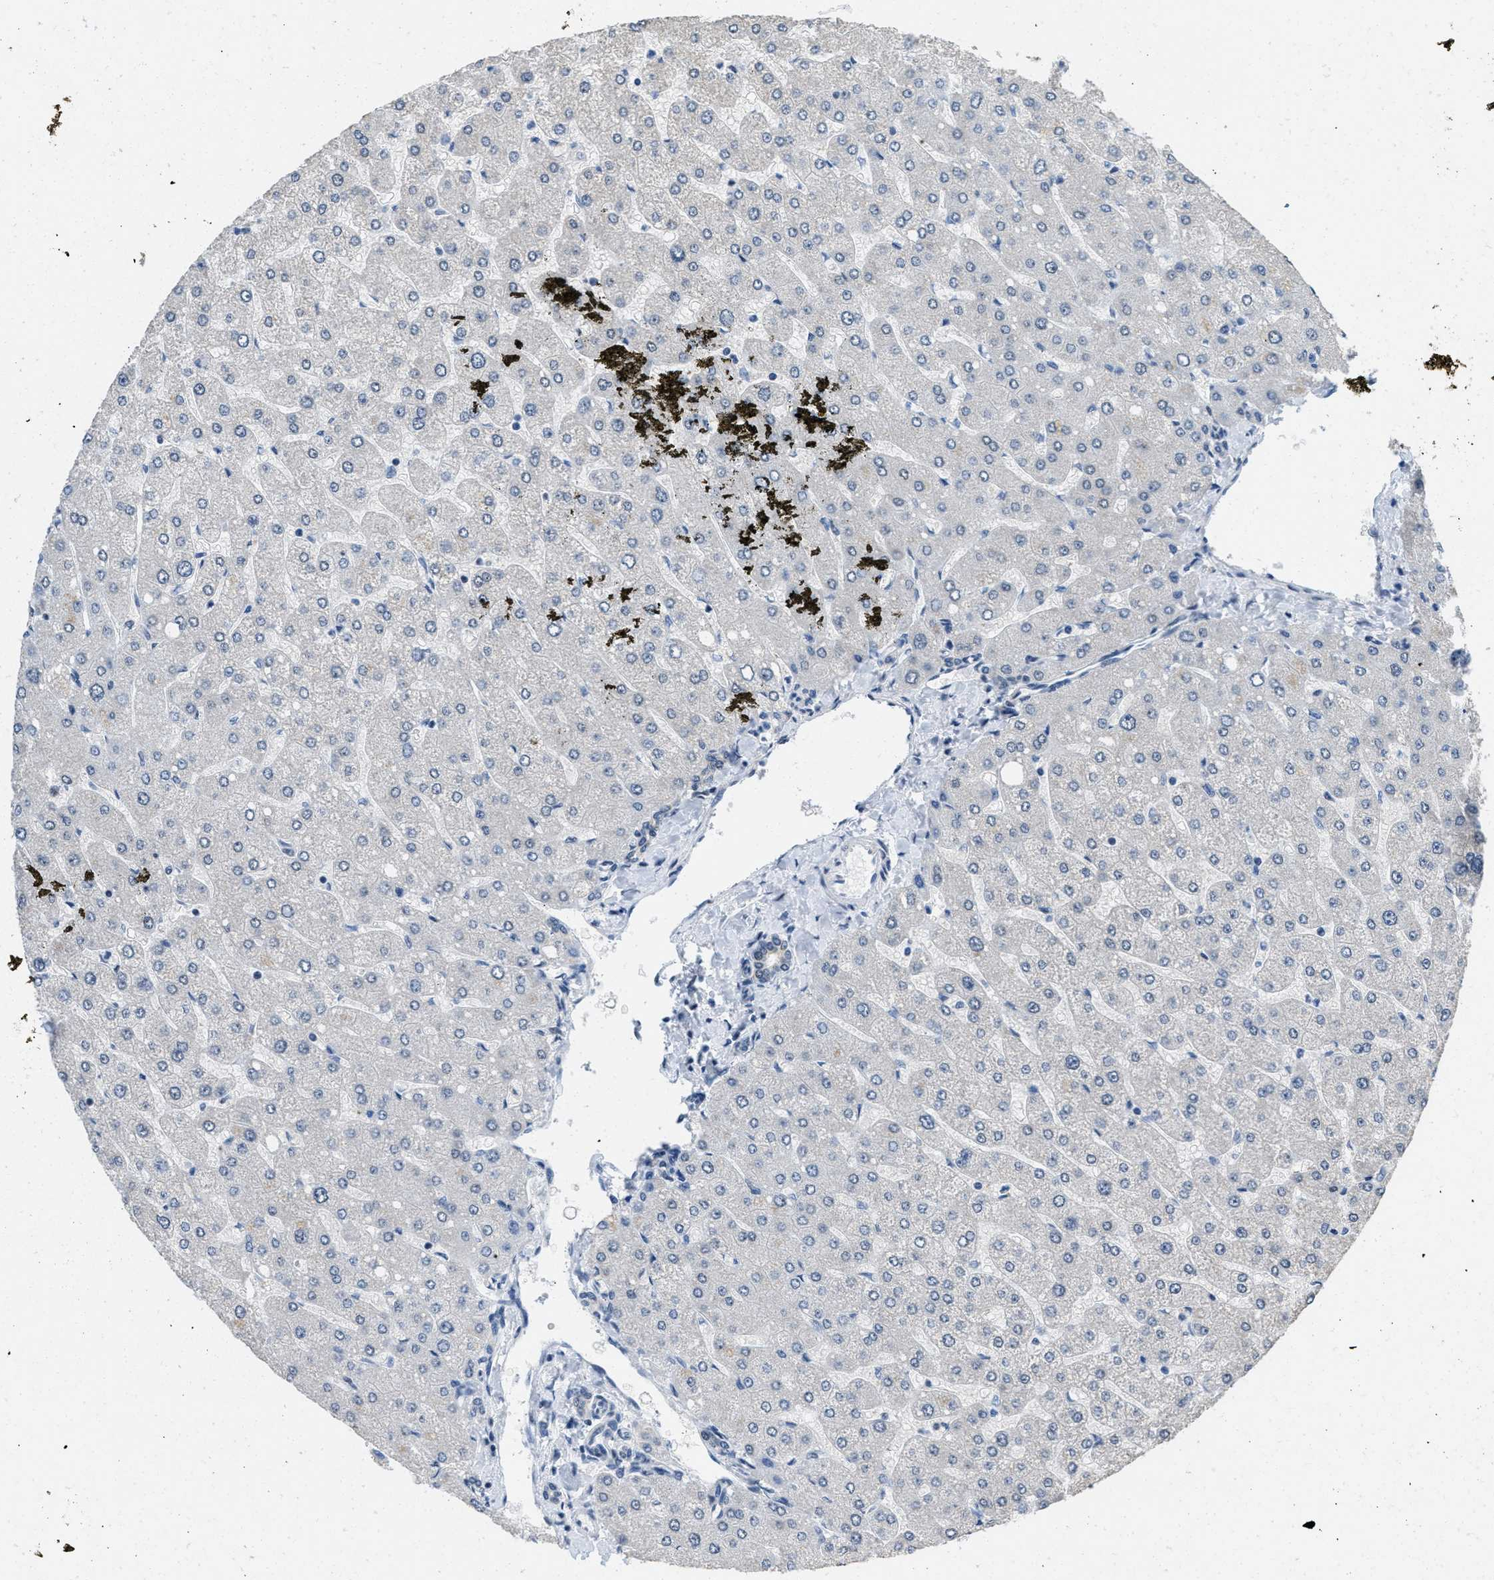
{"staining": {"intensity": "weak", "quantity": "<25%", "location": "cytoplasmic/membranous"}, "tissue": "liver", "cell_type": "Cholangiocytes", "image_type": "normal", "snomed": [{"axis": "morphology", "description": "Normal tissue, NOS"}, {"axis": "topography", "description": "Liver"}], "caption": "Immunohistochemical staining of normal liver demonstrates no significant staining in cholangiocytes. (Stains: DAB immunohistochemistry (IHC) with hematoxylin counter stain, Microscopy: brightfield microscopy at high magnification).", "gene": "TOMM70", "patient": {"sex": "male", "age": 55}}